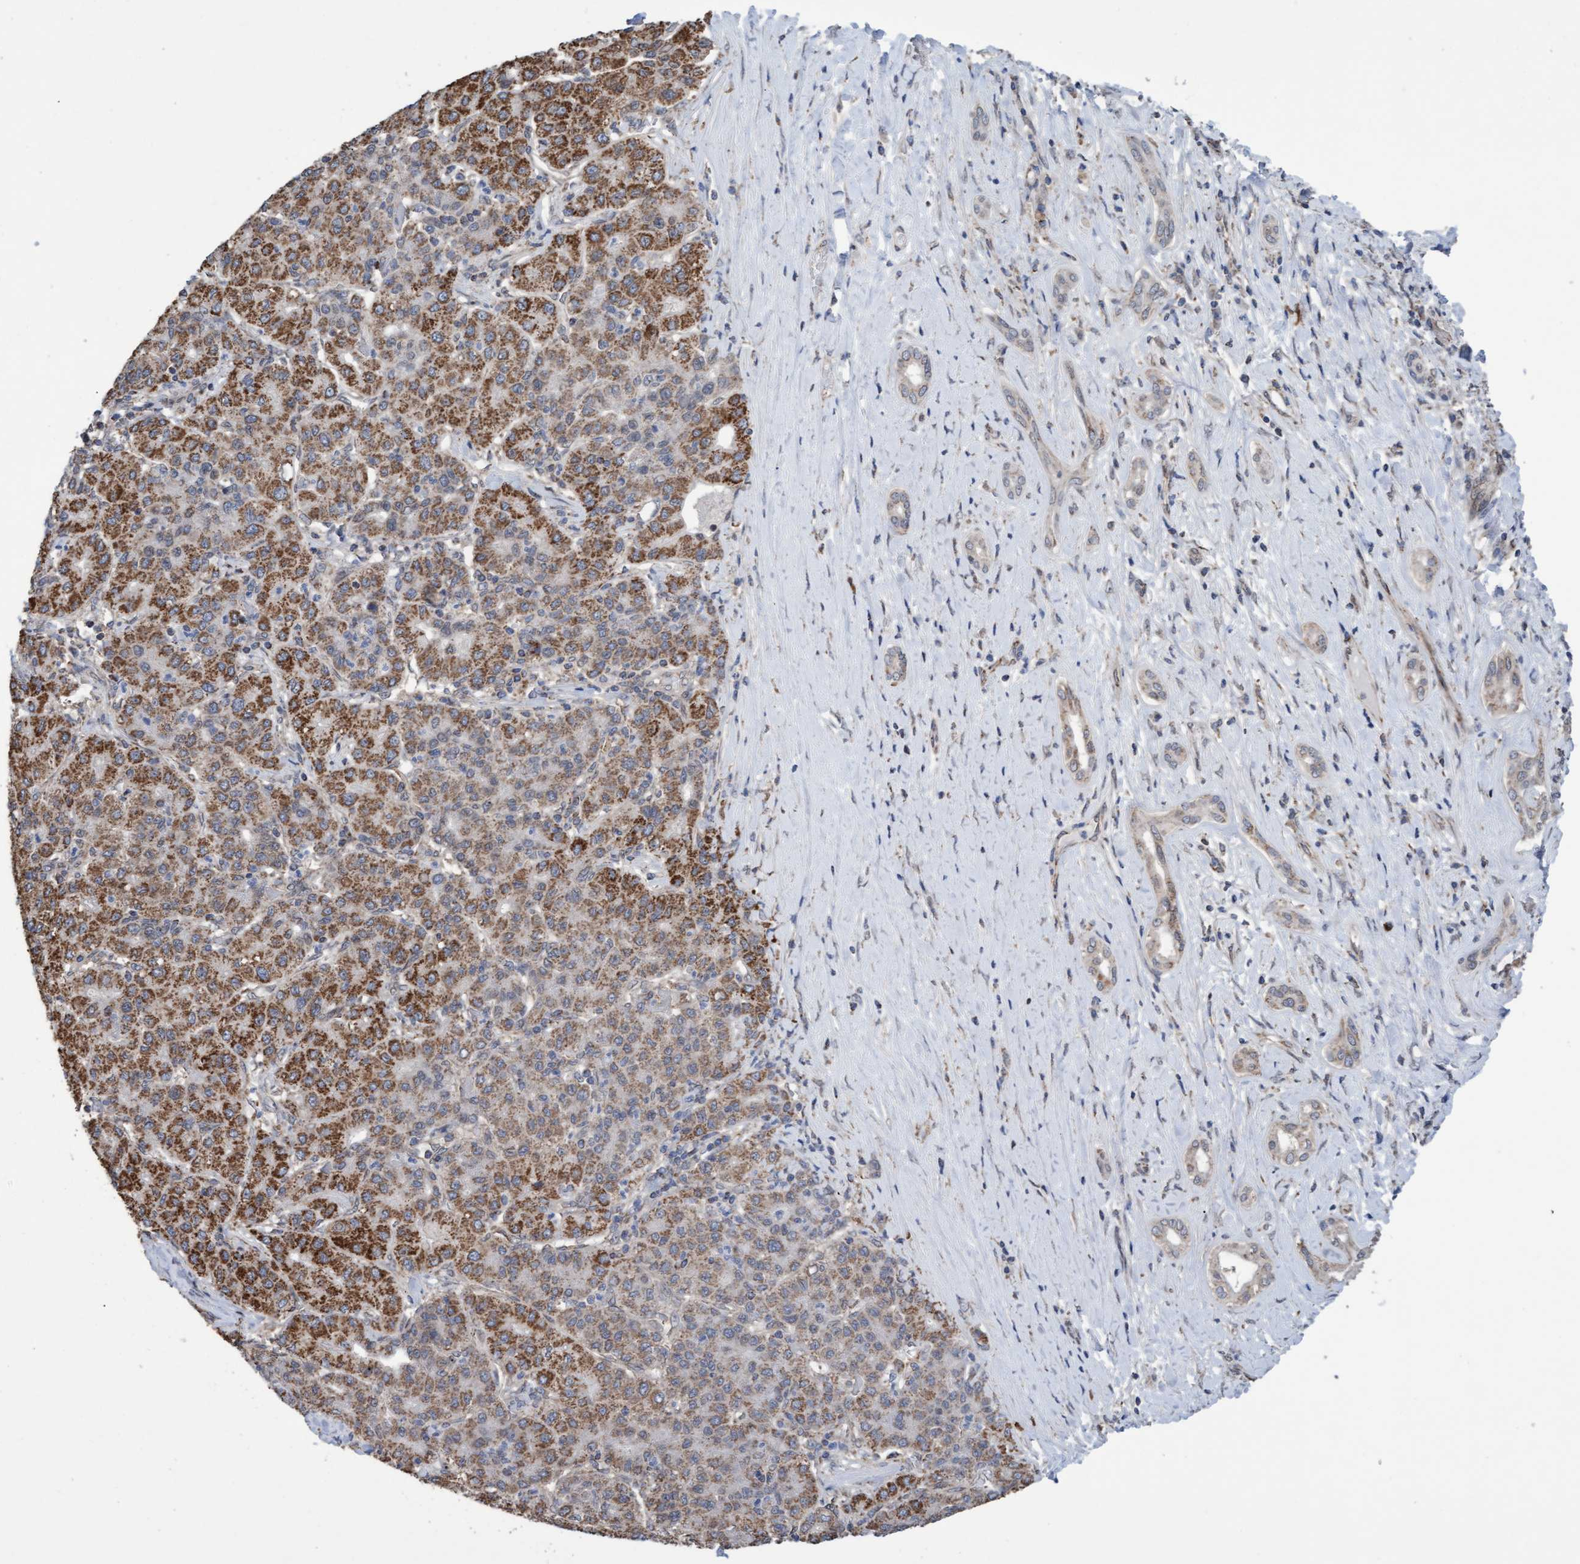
{"staining": {"intensity": "moderate", "quantity": ">75%", "location": "cytoplasmic/membranous"}, "tissue": "liver cancer", "cell_type": "Tumor cells", "image_type": "cancer", "snomed": [{"axis": "morphology", "description": "Carcinoma, Hepatocellular, NOS"}, {"axis": "topography", "description": "Liver"}], "caption": "Immunohistochemical staining of human liver cancer exhibits medium levels of moderate cytoplasmic/membranous protein expression in approximately >75% of tumor cells.", "gene": "MGLL", "patient": {"sex": "male", "age": 65}}